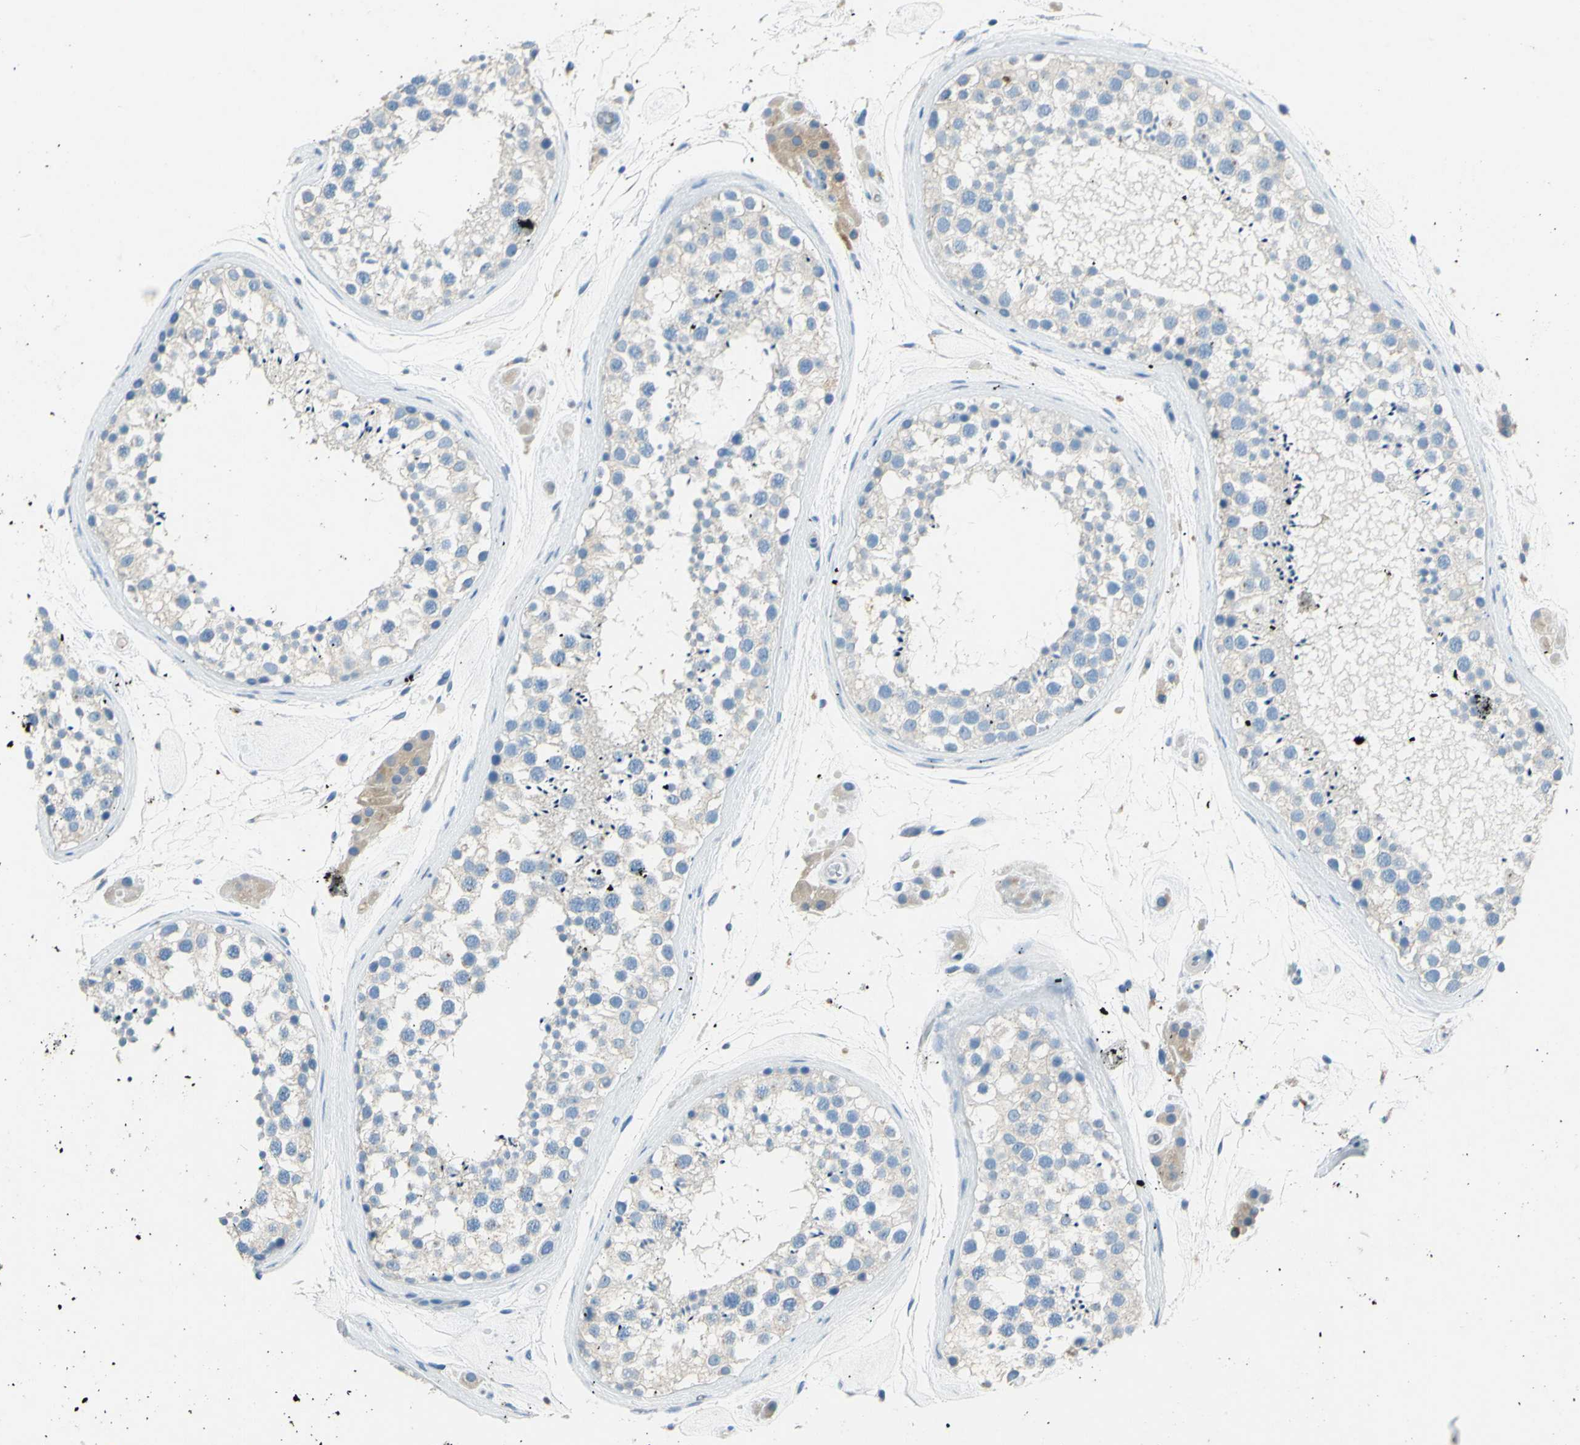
{"staining": {"intensity": "negative", "quantity": "none", "location": "none"}, "tissue": "testis", "cell_type": "Cells in seminiferous ducts", "image_type": "normal", "snomed": [{"axis": "morphology", "description": "Normal tissue, NOS"}, {"axis": "topography", "description": "Testis"}], "caption": "This image is of unremarkable testis stained with IHC to label a protein in brown with the nuclei are counter-stained blue. There is no expression in cells in seminiferous ducts.", "gene": "CDH10", "patient": {"sex": "male", "age": 46}}